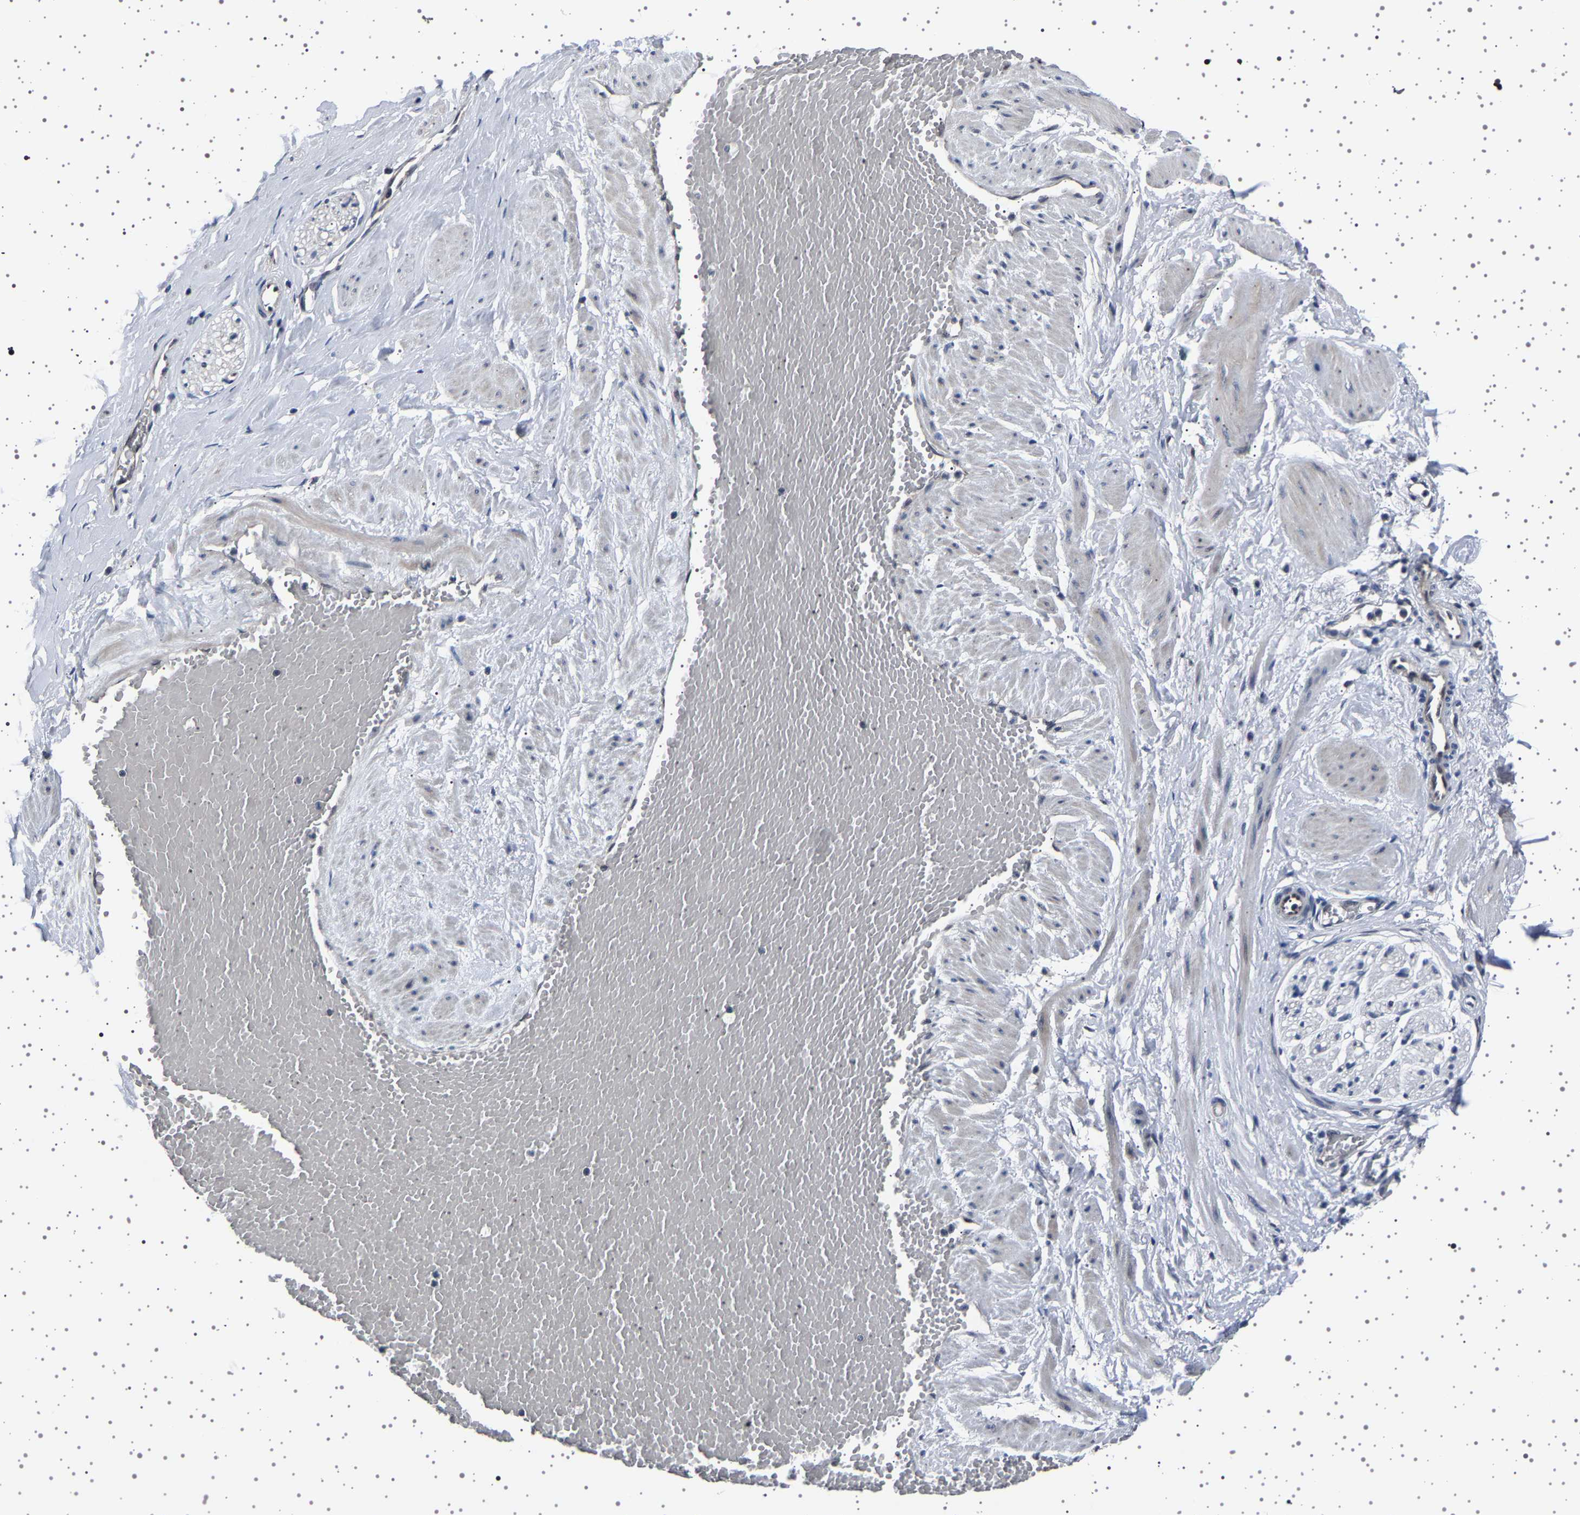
{"staining": {"intensity": "negative", "quantity": "none", "location": "none"}, "tissue": "adipose tissue", "cell_type": "Adipocytes", "image_type": "normal", "snomed": [{"axis": "morphology", "description": "Normal tissue, NOS"}, {"axis": "topography", "description": "Soft tissue"}, {"axis": "topography", "description": "Vascular tissue"}], "caption": "Unremarkable adipose tissue was stained to show a protein in brown. There is no significant expression in adipocytes. Nuclei are stained in blue.", "gene": "IL10RB", "patient": {"sex": "female", "age": 35}}